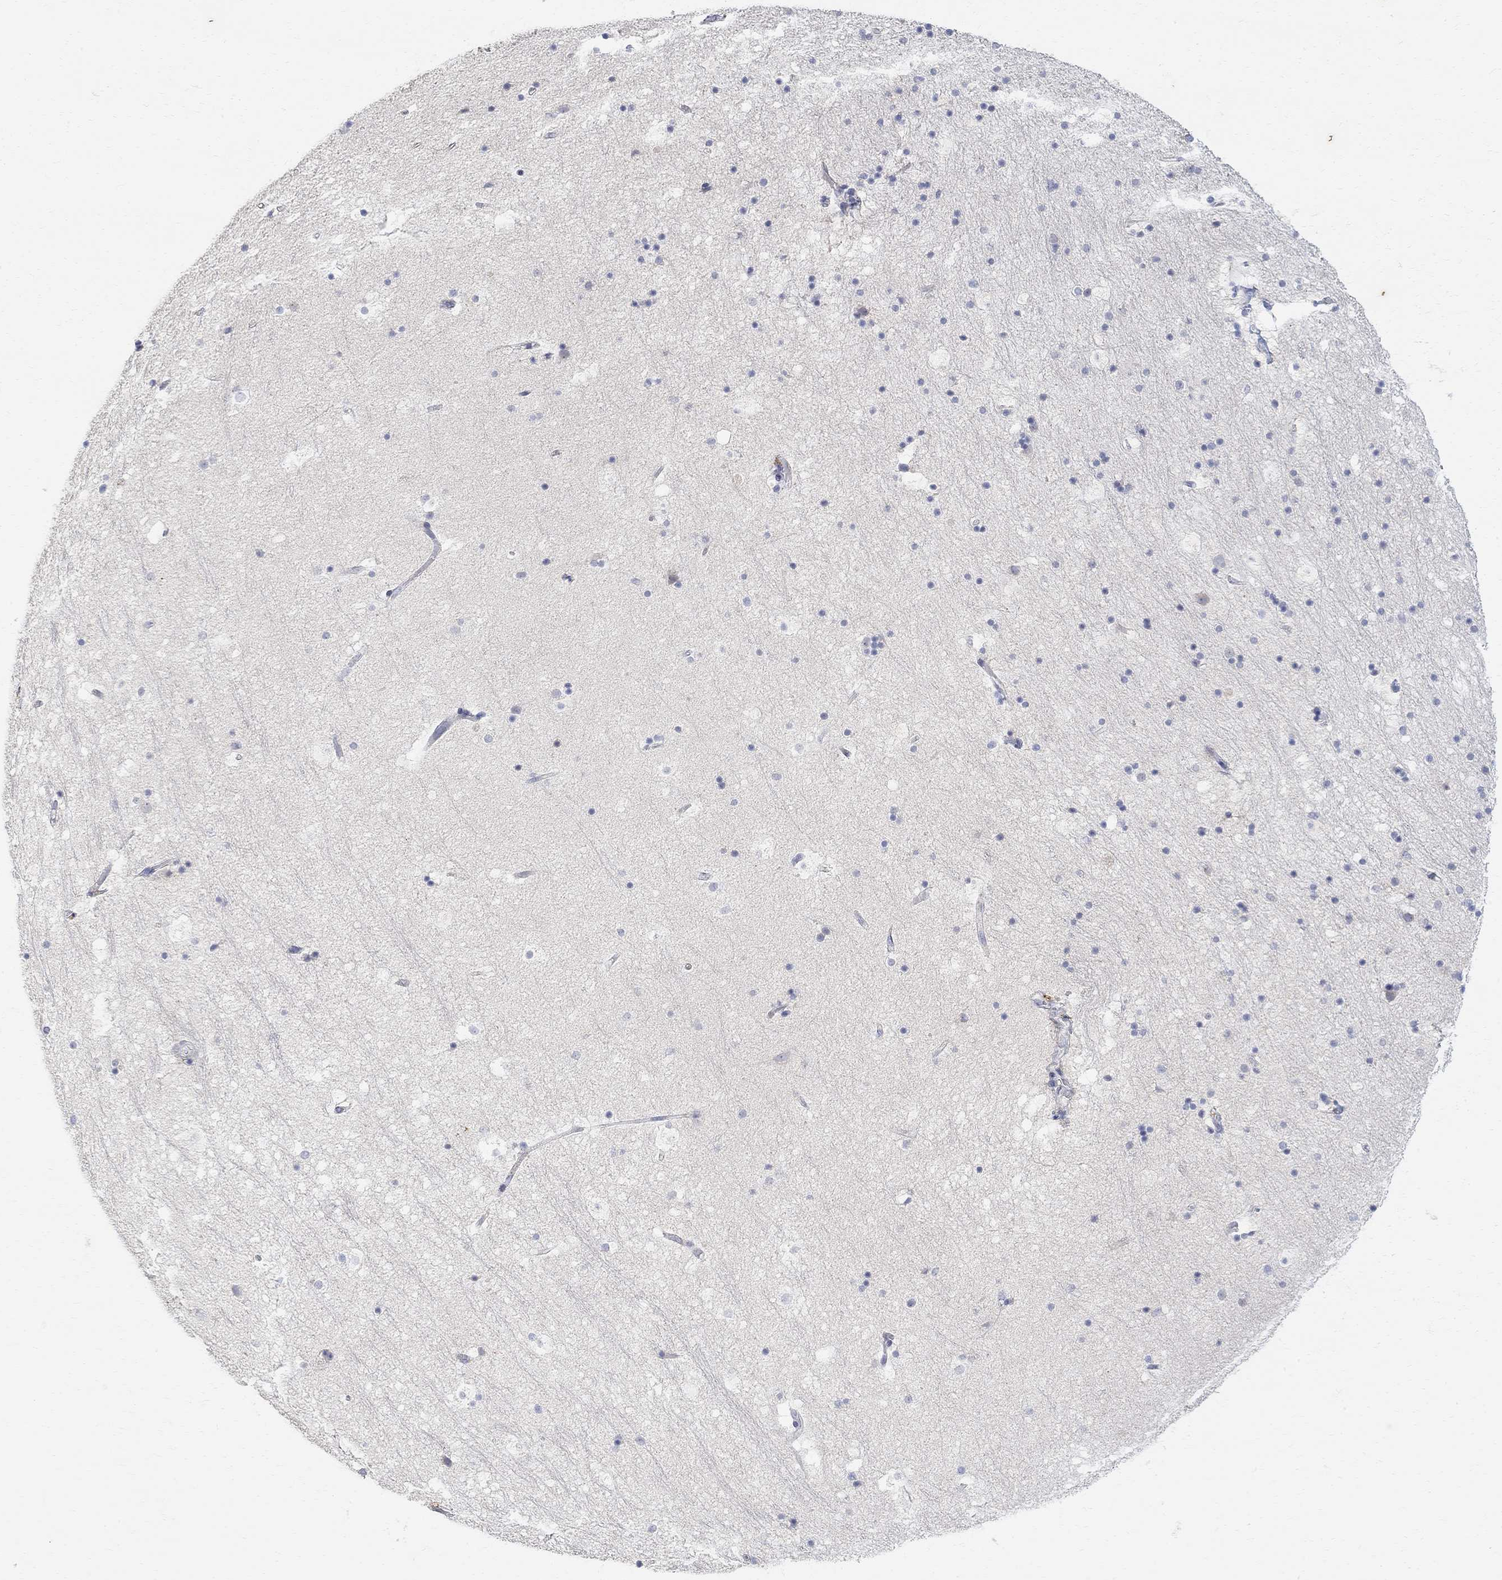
{"staining": {"intensity": "negative", "quantity": "none", "location": "none"}, "tissue": "hippocampus", "cell_type": "Glial cells", "image_type": "normal", "snomed": [{"axis": "morphology", "description": "Normal tissue, NOS"}, {"axis": "topography", "description": "Hippocampus"}], "caption": "IHC of normal hippocampus demonstrates no expression in glial cells. The staining was performed using DAB (3,3'-diaminobenzidine) to visualize the protein expression in brown, while the nuclei were stained in blue with hematoxylin (Magnification: 20x).", "gene": "FNDC5", "patient": {"sex": "male", "age": 51}}